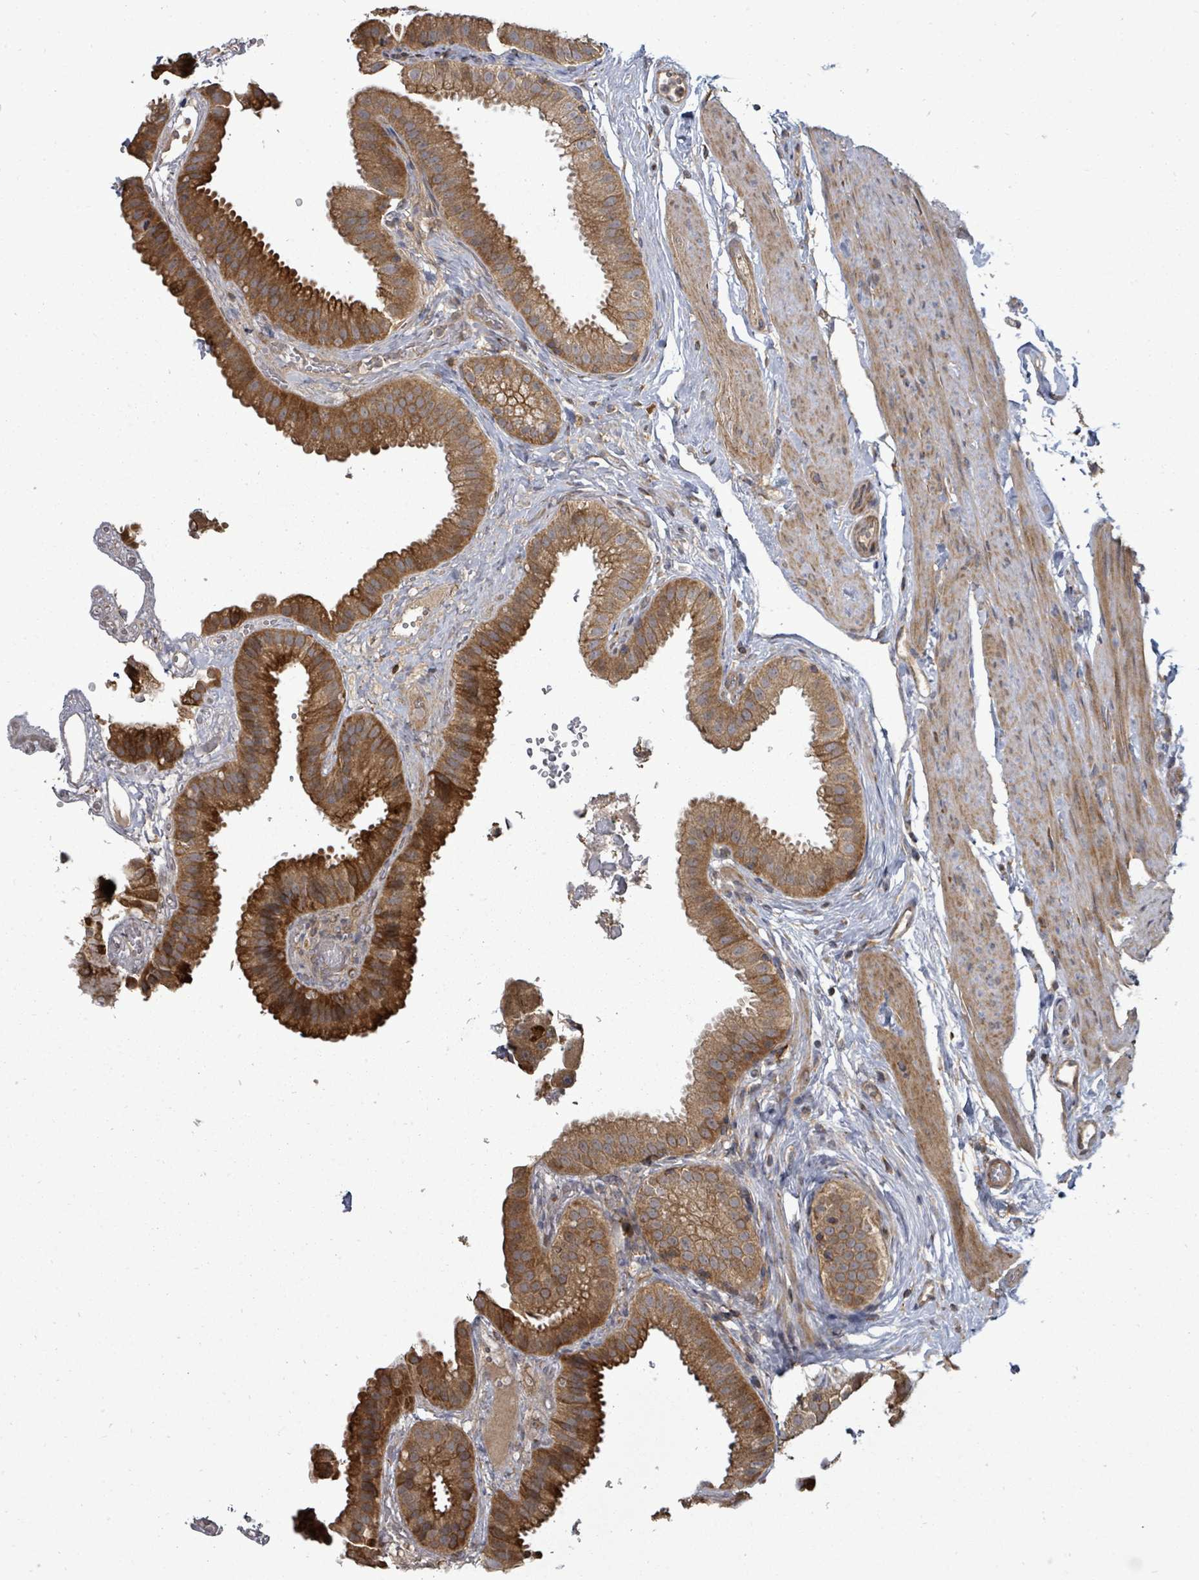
{"staining": {"intensity": "strong", "quantity": ">75%", "location": "cytoplasmic/membranous"}, "tissue": "gallbladder", "cell_type": "Glandular cells", "image_type": "normal", "snomed": [{"axis": "morphology", "description": "Normal tissue, NOS"}, {"axis": "topography", "description": "Gallbladder"}], "caption": "This micrograph shows IHC staining of normal gallbladder, with high strong cytoplasmic/membranous expression in approximately >75% of glandular cells.", "gene": "EIF3CL", "patient": {"sex": "female", "age": 61}}